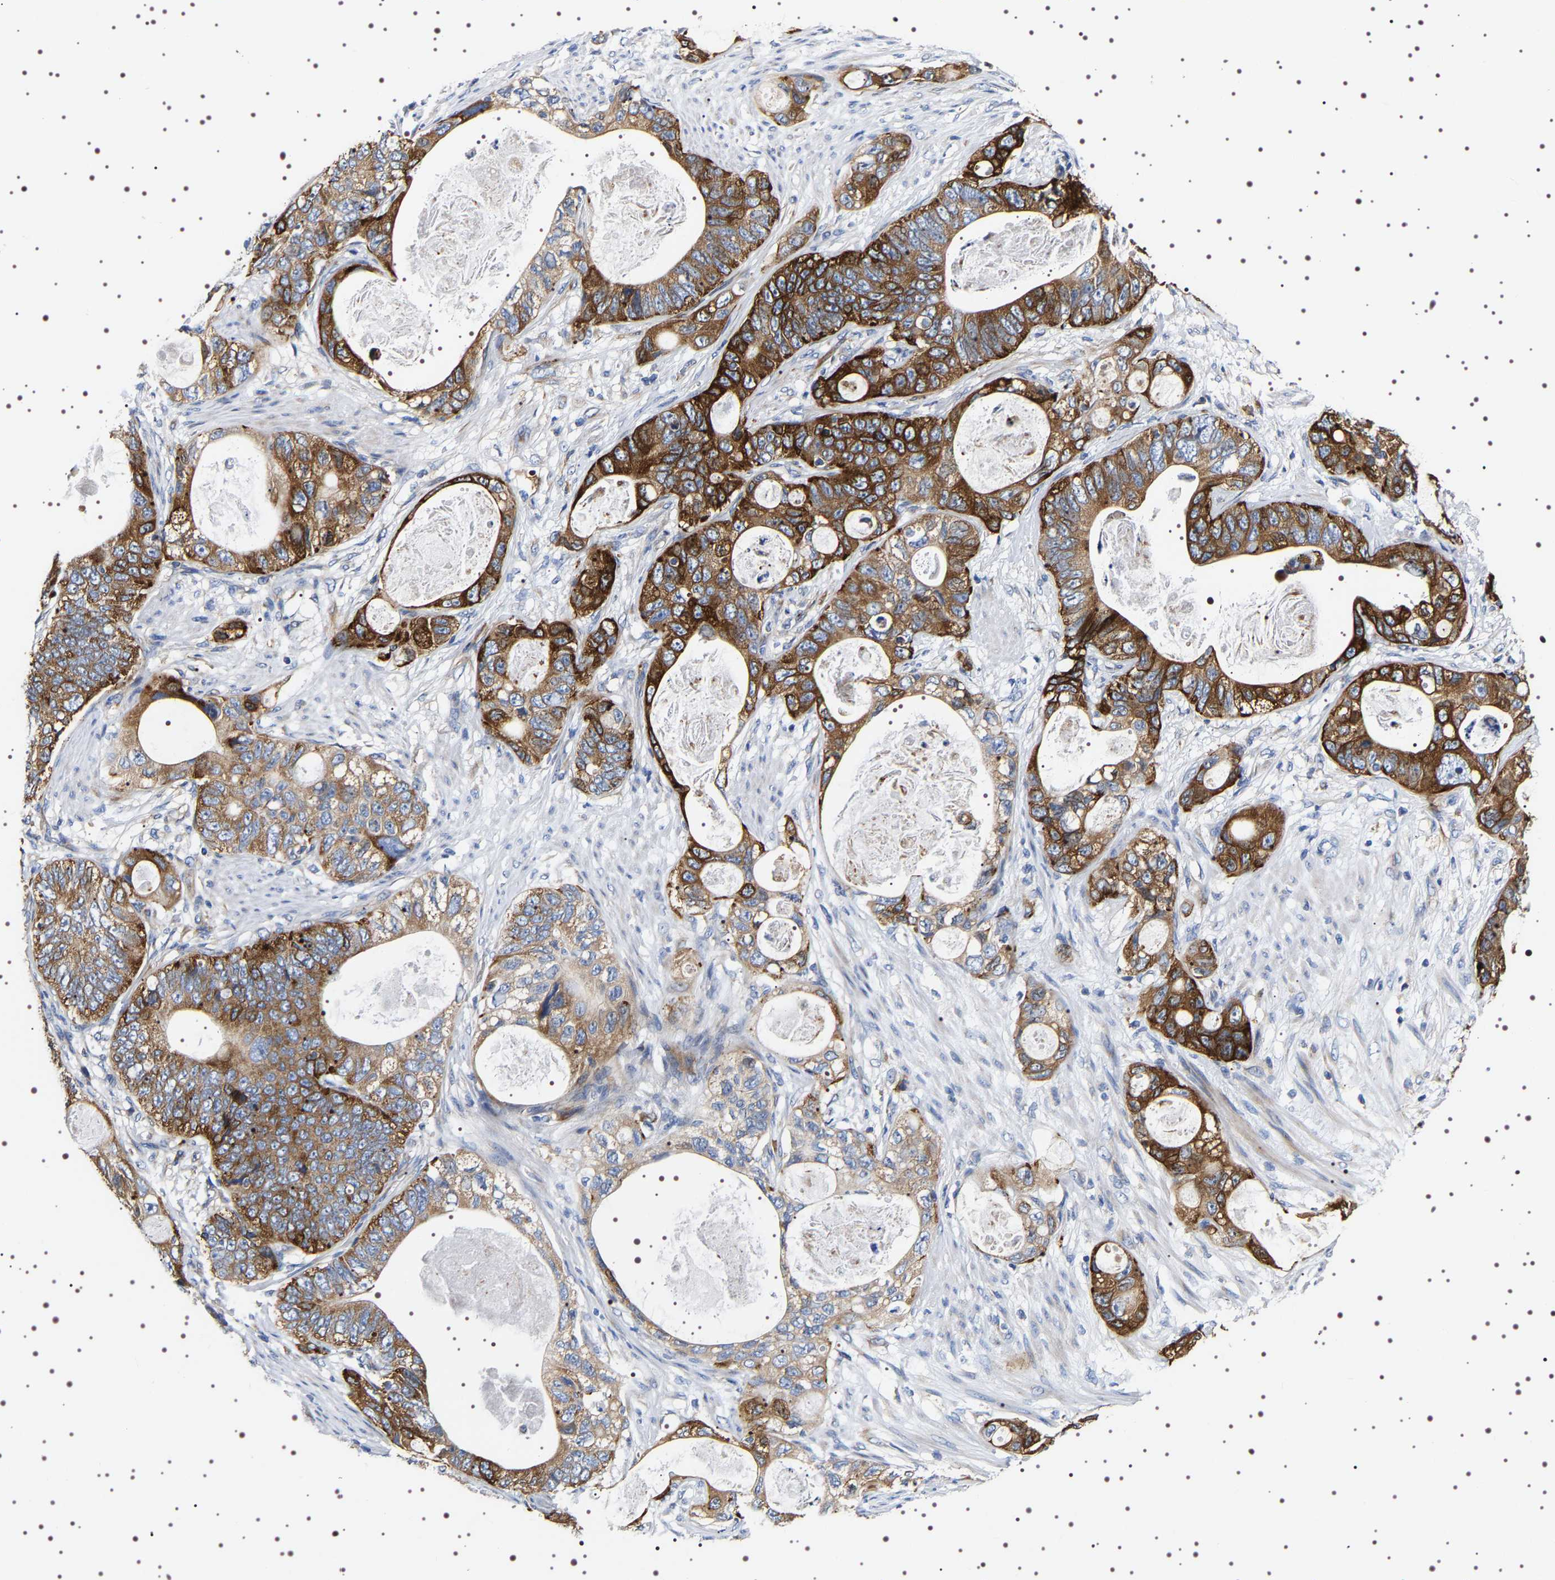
{"staining": {"intensity": "strong", "quantity": ">75%", "location": "cytoplasmic/membranous"}, "tissue": "stomach cancer", "cell_type": "Tumor cells", "image_type": "cancer", "snomed": [{"axis": "morphology", "description": "Normal tissue, NOS"}, {"axis": "morphology", "description": "Adenocarcinoma, NOS"}, {"axis": "topography", "description": "Stomach"}], "caption": "Protein staining of stomach adenocarcinoma tissue exhibits strong cytoplasmic/membranous expression in approximately >75% of tumor cells.", "gene": "SQLE", "patient": {"sex": "female", "age": 89}}